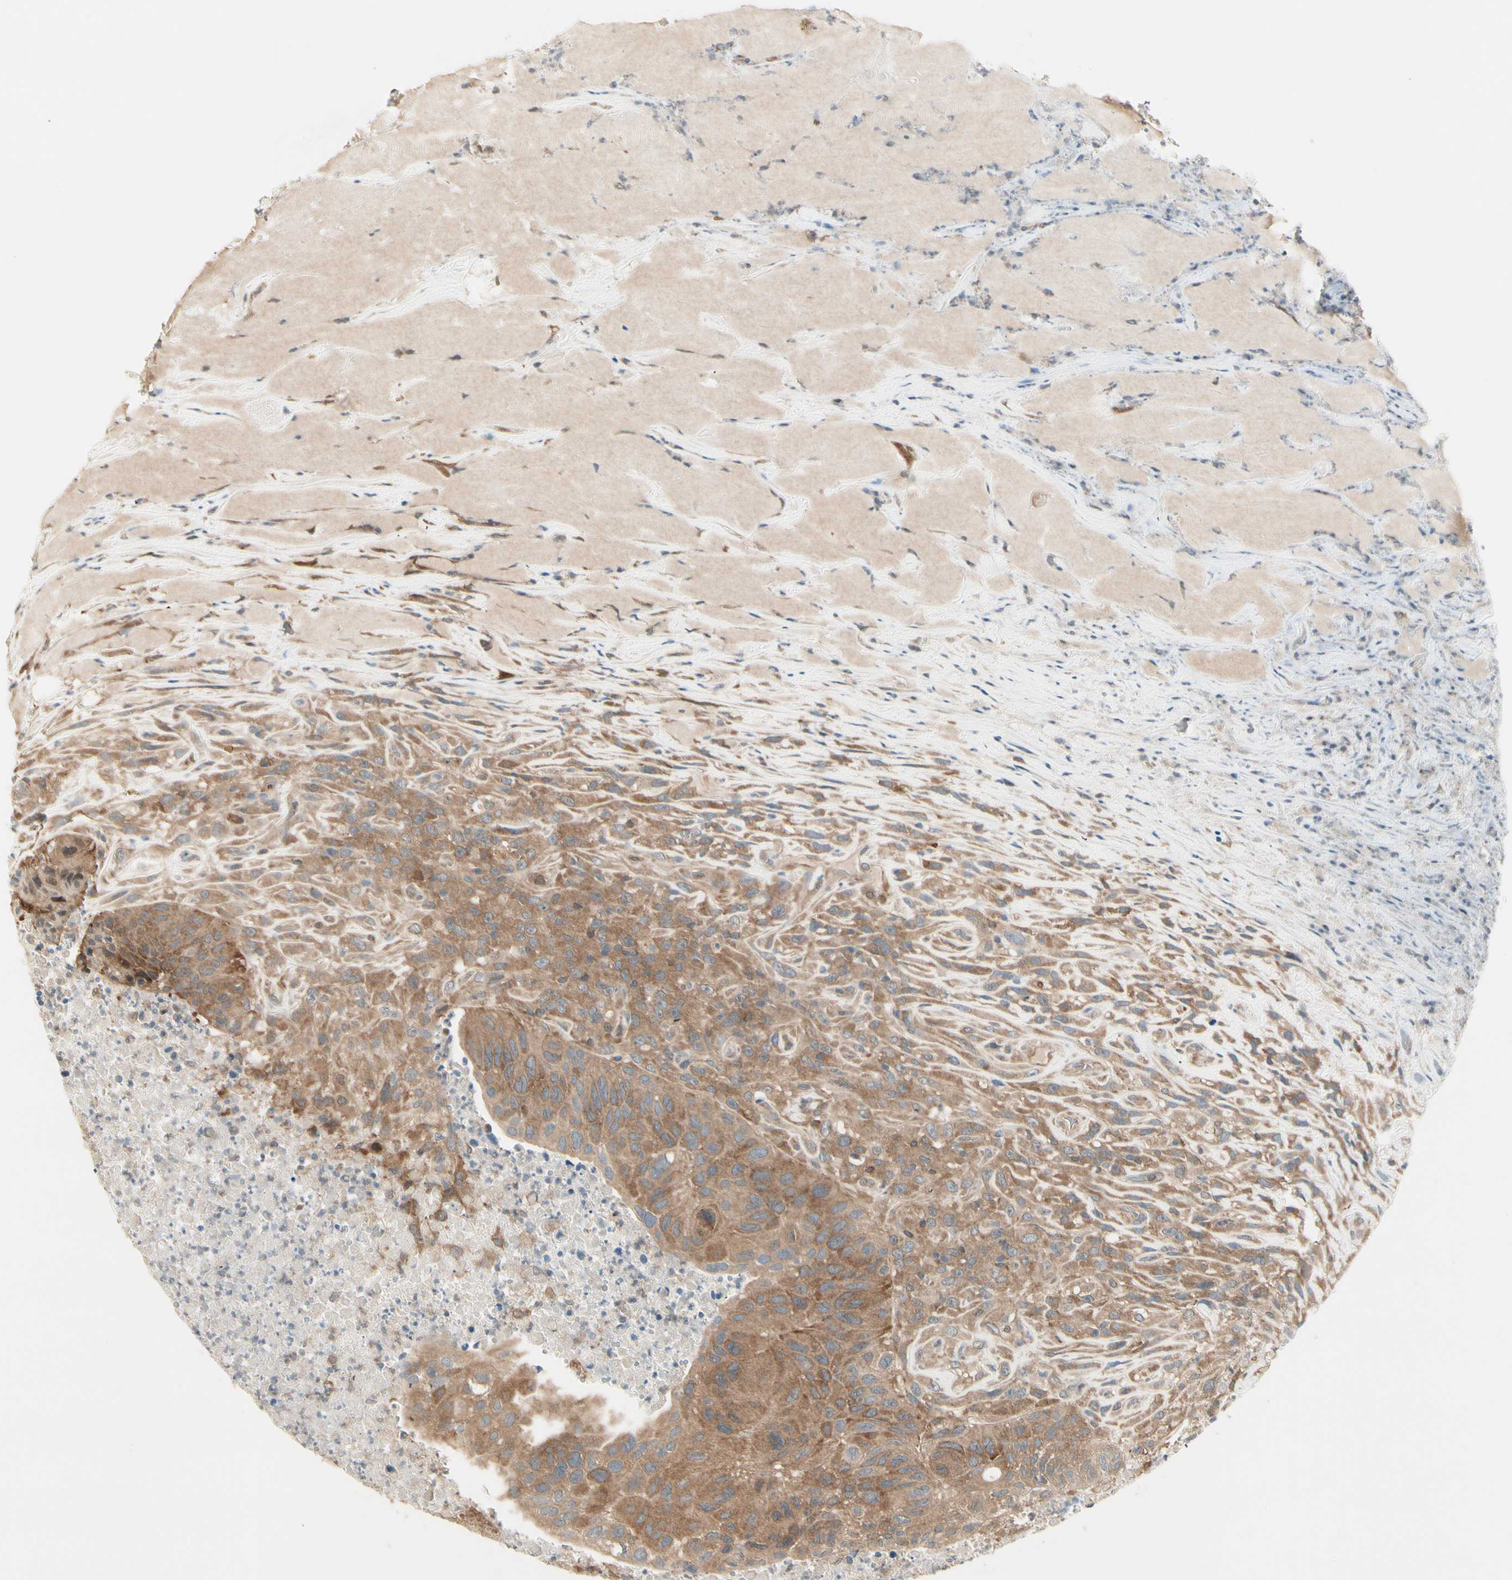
{"staining": {"intensity": "moderate", "quantity": ">75%", "location": "cytoplasmic/membranous"}, "tissue": "urothelial cancer", "cell_type": "Tumor cells", "image_type": "cancer", "snomed": [{"axis": "morphology", "description": "Urothelial carcinoma, High grade"}, {"axis": "topography", "description": "Urinary bladder"}], "caption": "Immunohistochemistry staining of high-grade urothelial carcinoma, which demonstrates medium levels of moderate cytoplasmic/membranous staining in approximately >75% of tumor cells indicating moderate cytoplasmic/membranous protein positivity. The staining was performed using DAB (3,3'-diaminobenzidine) (brown) for protein detection and nuclei were counterstained in hematoxylin (blue).", "gene": "OXSR1", "patient": {"sex": "male", "age": 66}}